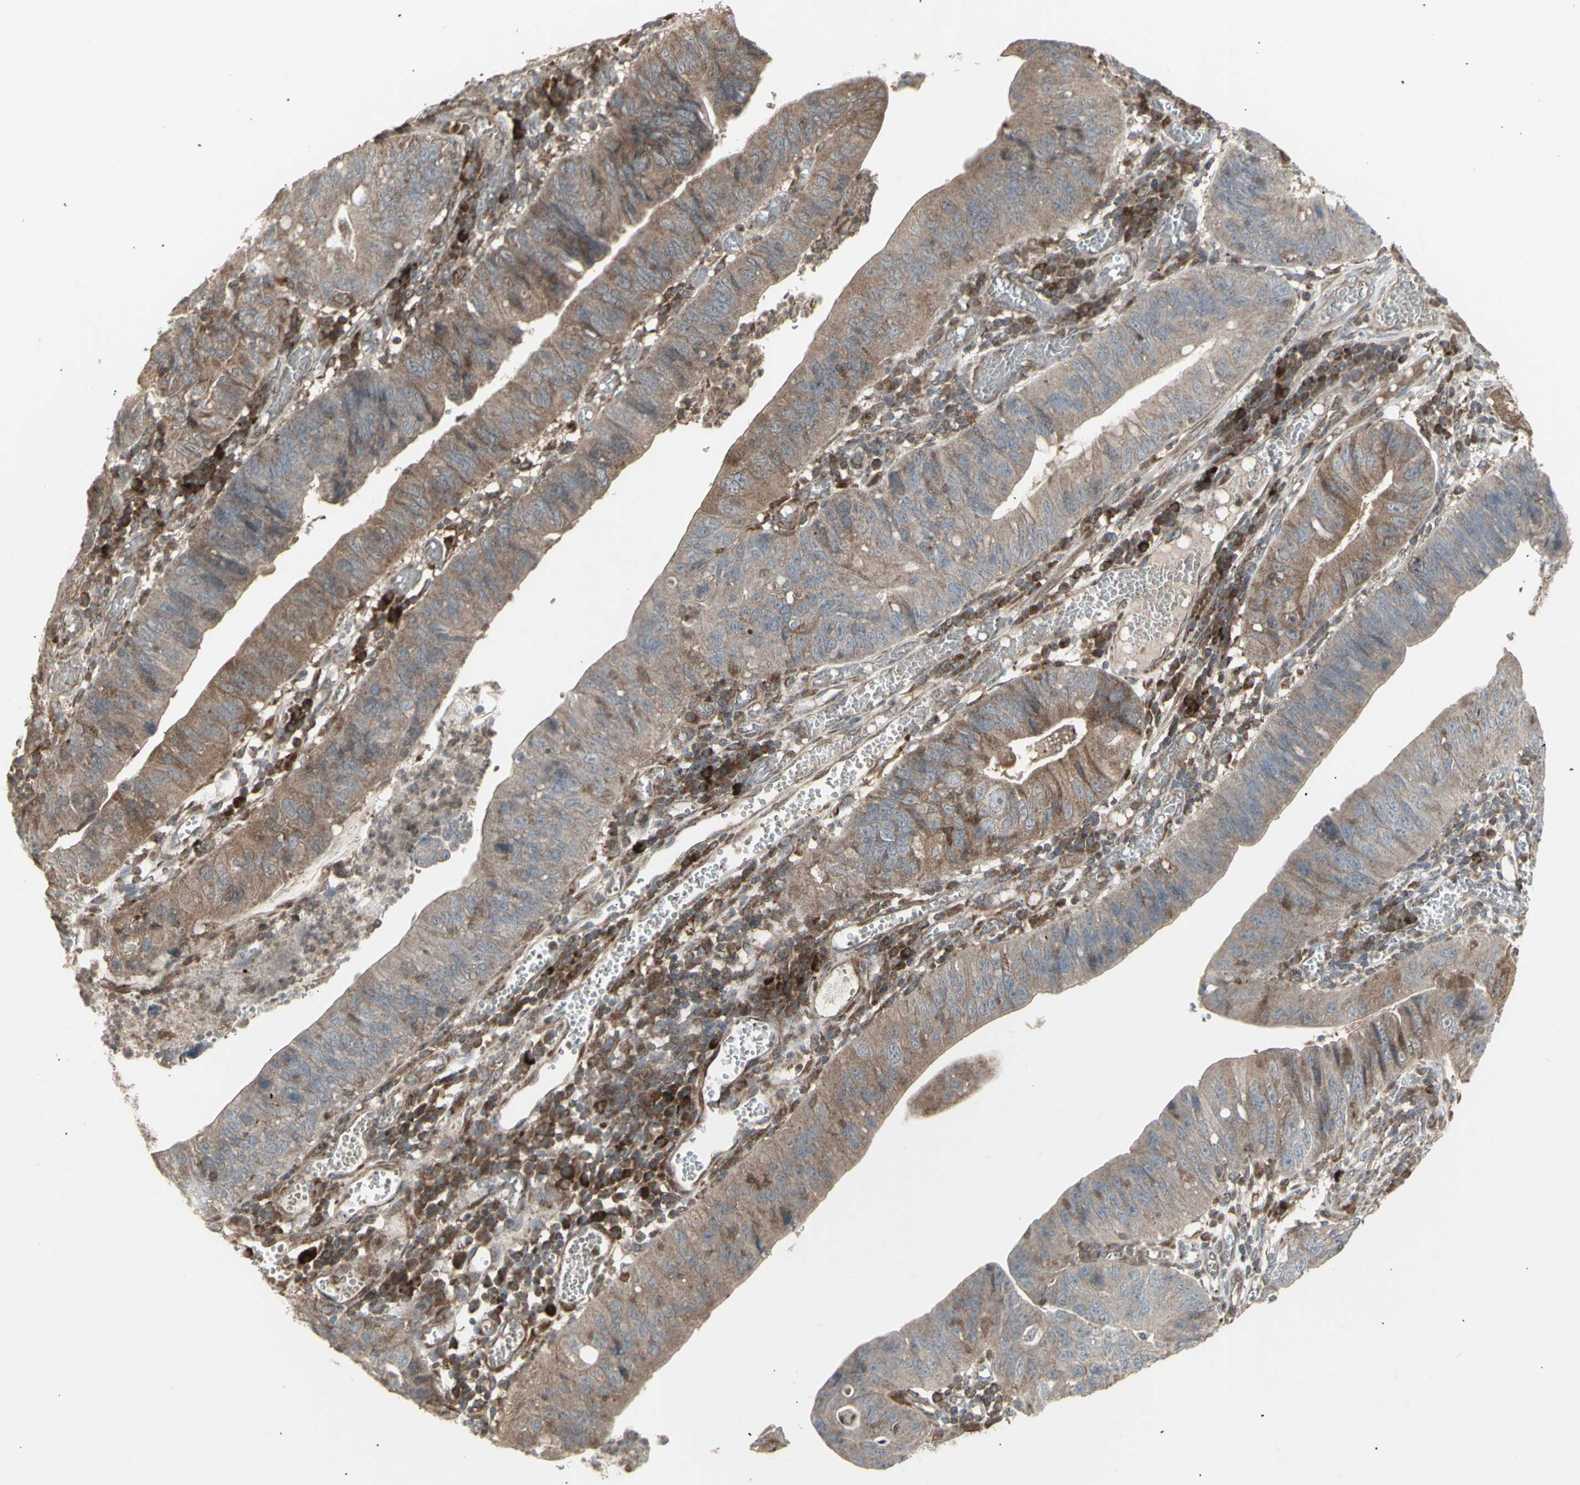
{"staining": {"intensity": "moderate", "quantity": ">75%", "location": "cytoplasmic/membranous"}, "tissue": "stomach cancer", "cell_type": "Tumor cells", "image_type": "cancer", "snomed": [{"axis": "morphology", "description": "Adenocarcinoma, NOS"}, {"axis": "topography", "description": "Stomach"}], "caption": "Immunohistochemical staining of human stomach cancer (adenocarcinoma) demonstrates medium levels of moderate cytoplasmic/membranous protein staining in approximately >75% of tumor cells.", "gene": "RNASEL", "patient": {"sex": "male", "age": 59}}